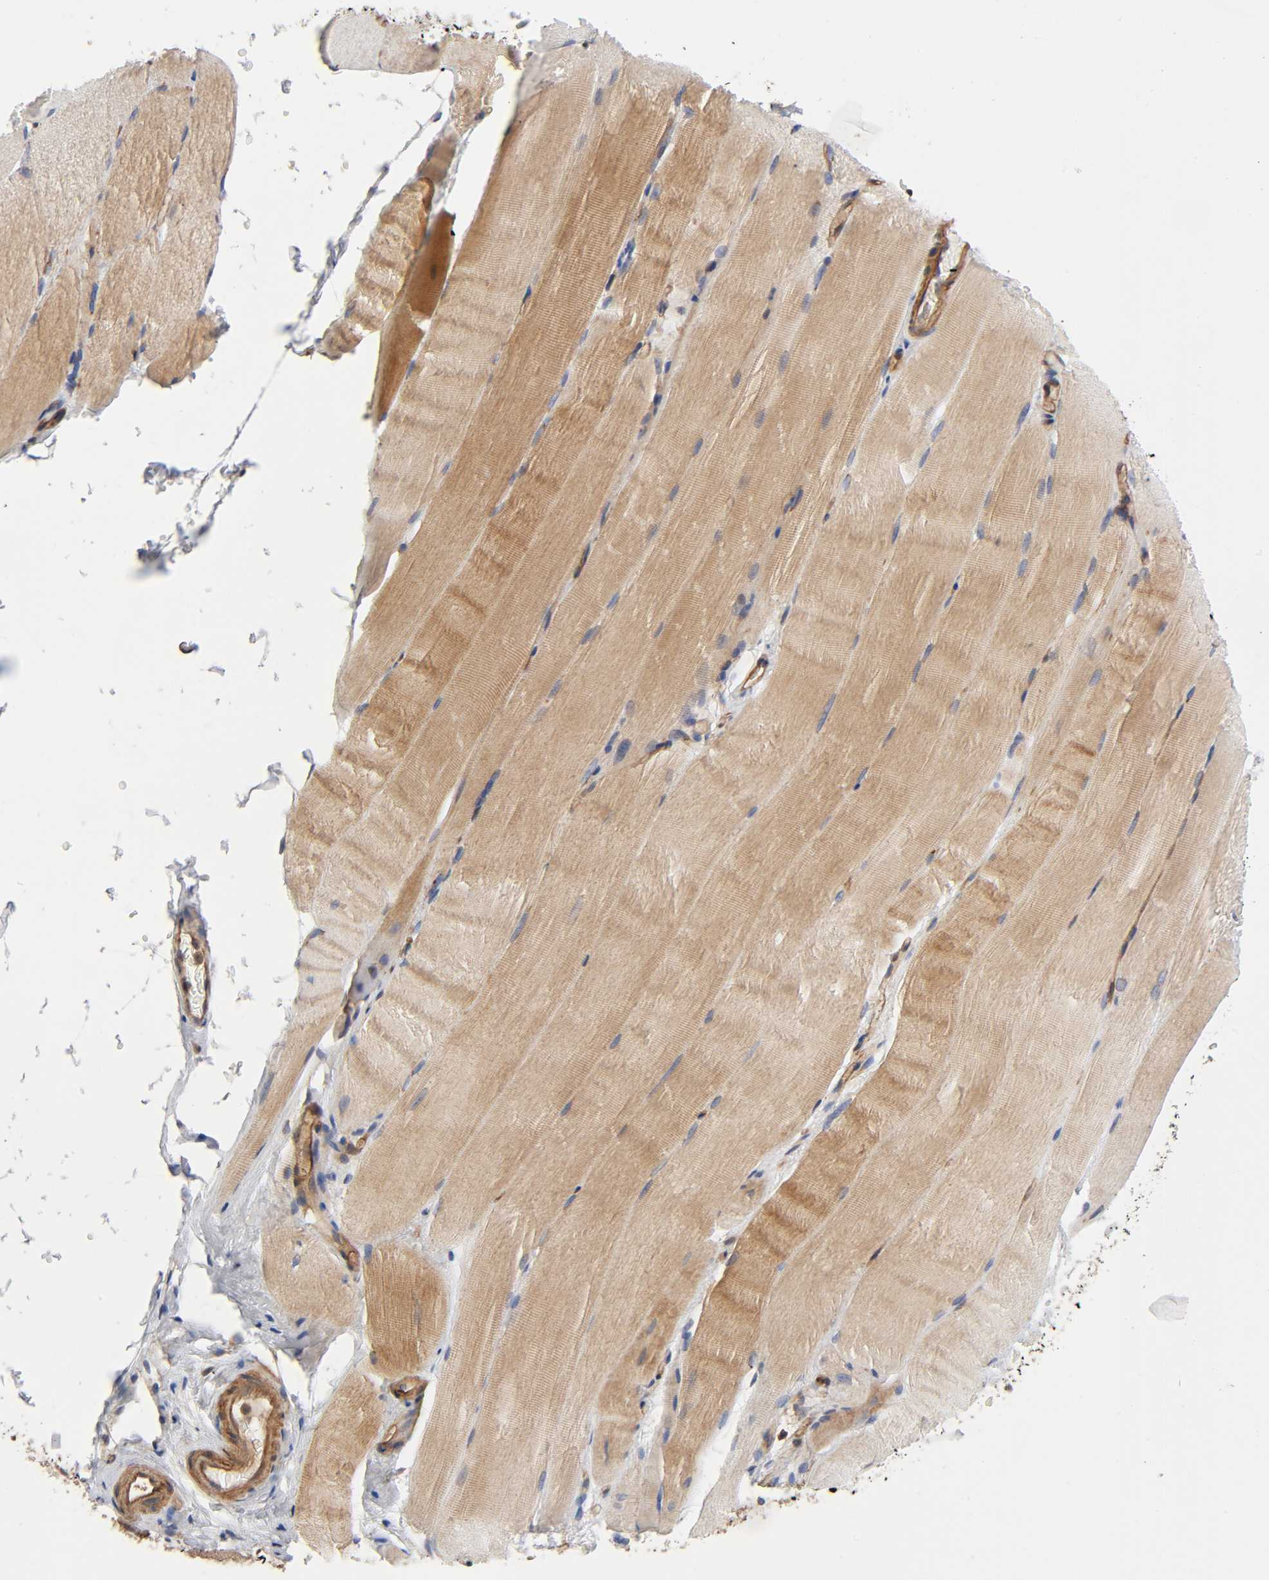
{"staining": {"intensity": "moderate", "quantity": "25%-75%", "location": "cytoplasmic/membranous"}, "tissue": "skeletal muscle", "cell_type": "Myocytes", "image_type": "normal", "snomed": [{"axis": "morphology", "description": "Normal tissue, NOS"}, {"axis": "topography", "description": "Skeletal muscle"}, {"axis": "topography", "description": "Parathyroid gland"}], "caption": "A micrograph showing moderate cytoplasmic/membranous positivity in approximately 25%-75% of myocytes in unremarkable skeletal muscle, as visualized by brown immunohistochemical staining.", "gene": "LAMTOR2", "patient": {"sex": "female", "age": 37}}